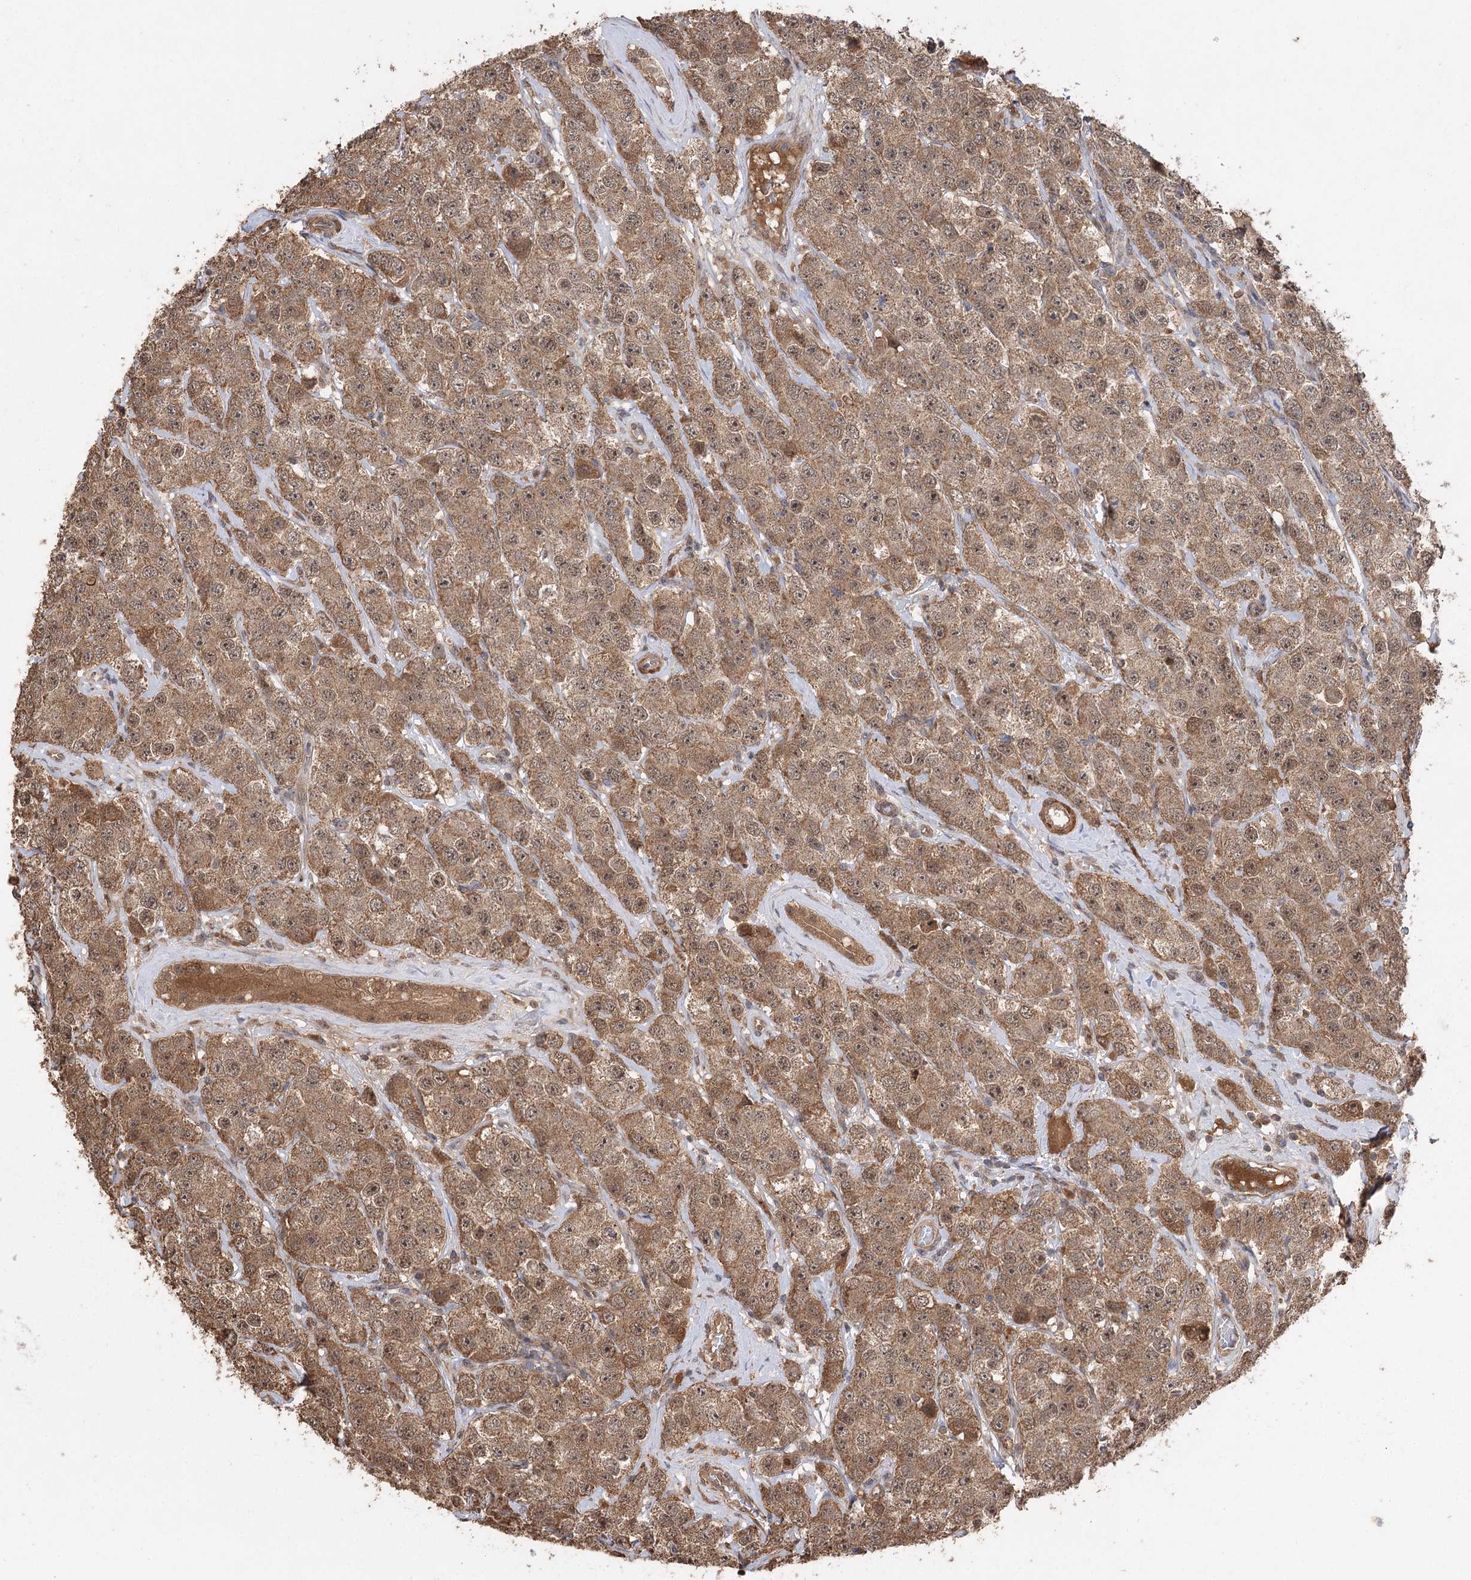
{"staining": {"intensity": "moderate", "quantity": ">75%", "location": "cytoplasmic/membranous"}, "tissue": "testis cancer", "cell_type": "Tumor cells", "image_type": "cancer", "snomed": [{"axis": "morphology", "description": "Seminoma, NOS"}, {"axis": "topography", "description": "Testis"}], "caption": "Testis cancer (seminoma) stained with a protein marker displays moderate staining in tumor cells.", "gene": "TENM2", "patient": {"sex": "male", "age": 28}}